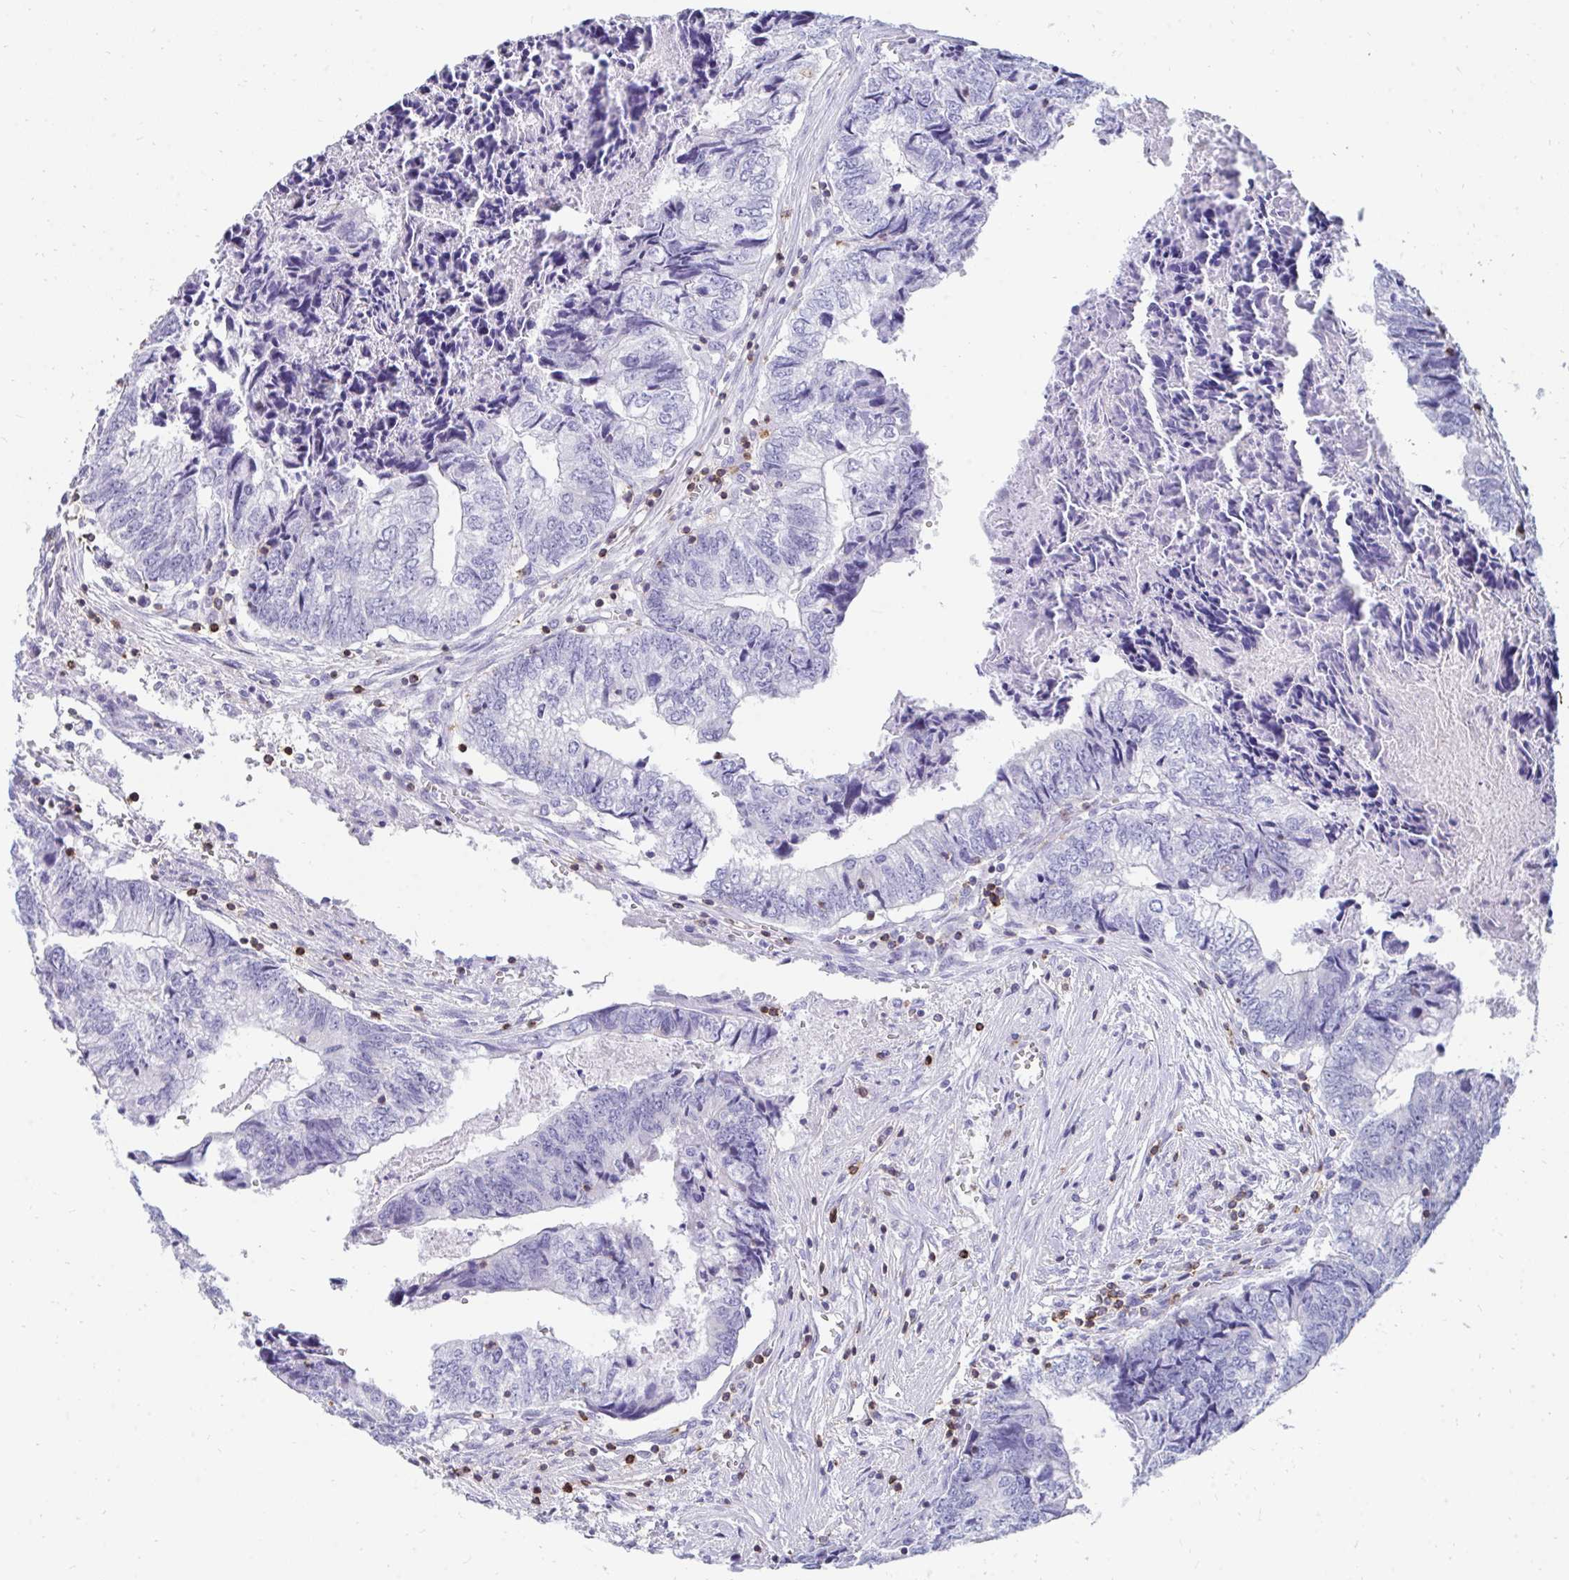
{"staining": {"intensity": "negative", "quantity": "none", "location": "none"}, "tissue": "colorectal cancer", "cell_type": "Tumor cells", "image_type": "cancer", "snomed": [{"axis": "morphology", "description": "Adenocarcinoma, NOS"}, {"axis": "topography", "description": "Colon"}], "caption": "Immunohistochemistry (IHC) photomicrograph of colorectal cancer (adenocarcinoma) stained for a protein (brown), which exhibits no expression in tumor cells.", "gene": "CD7", "patient": {"sex": "male", "age": 86}}